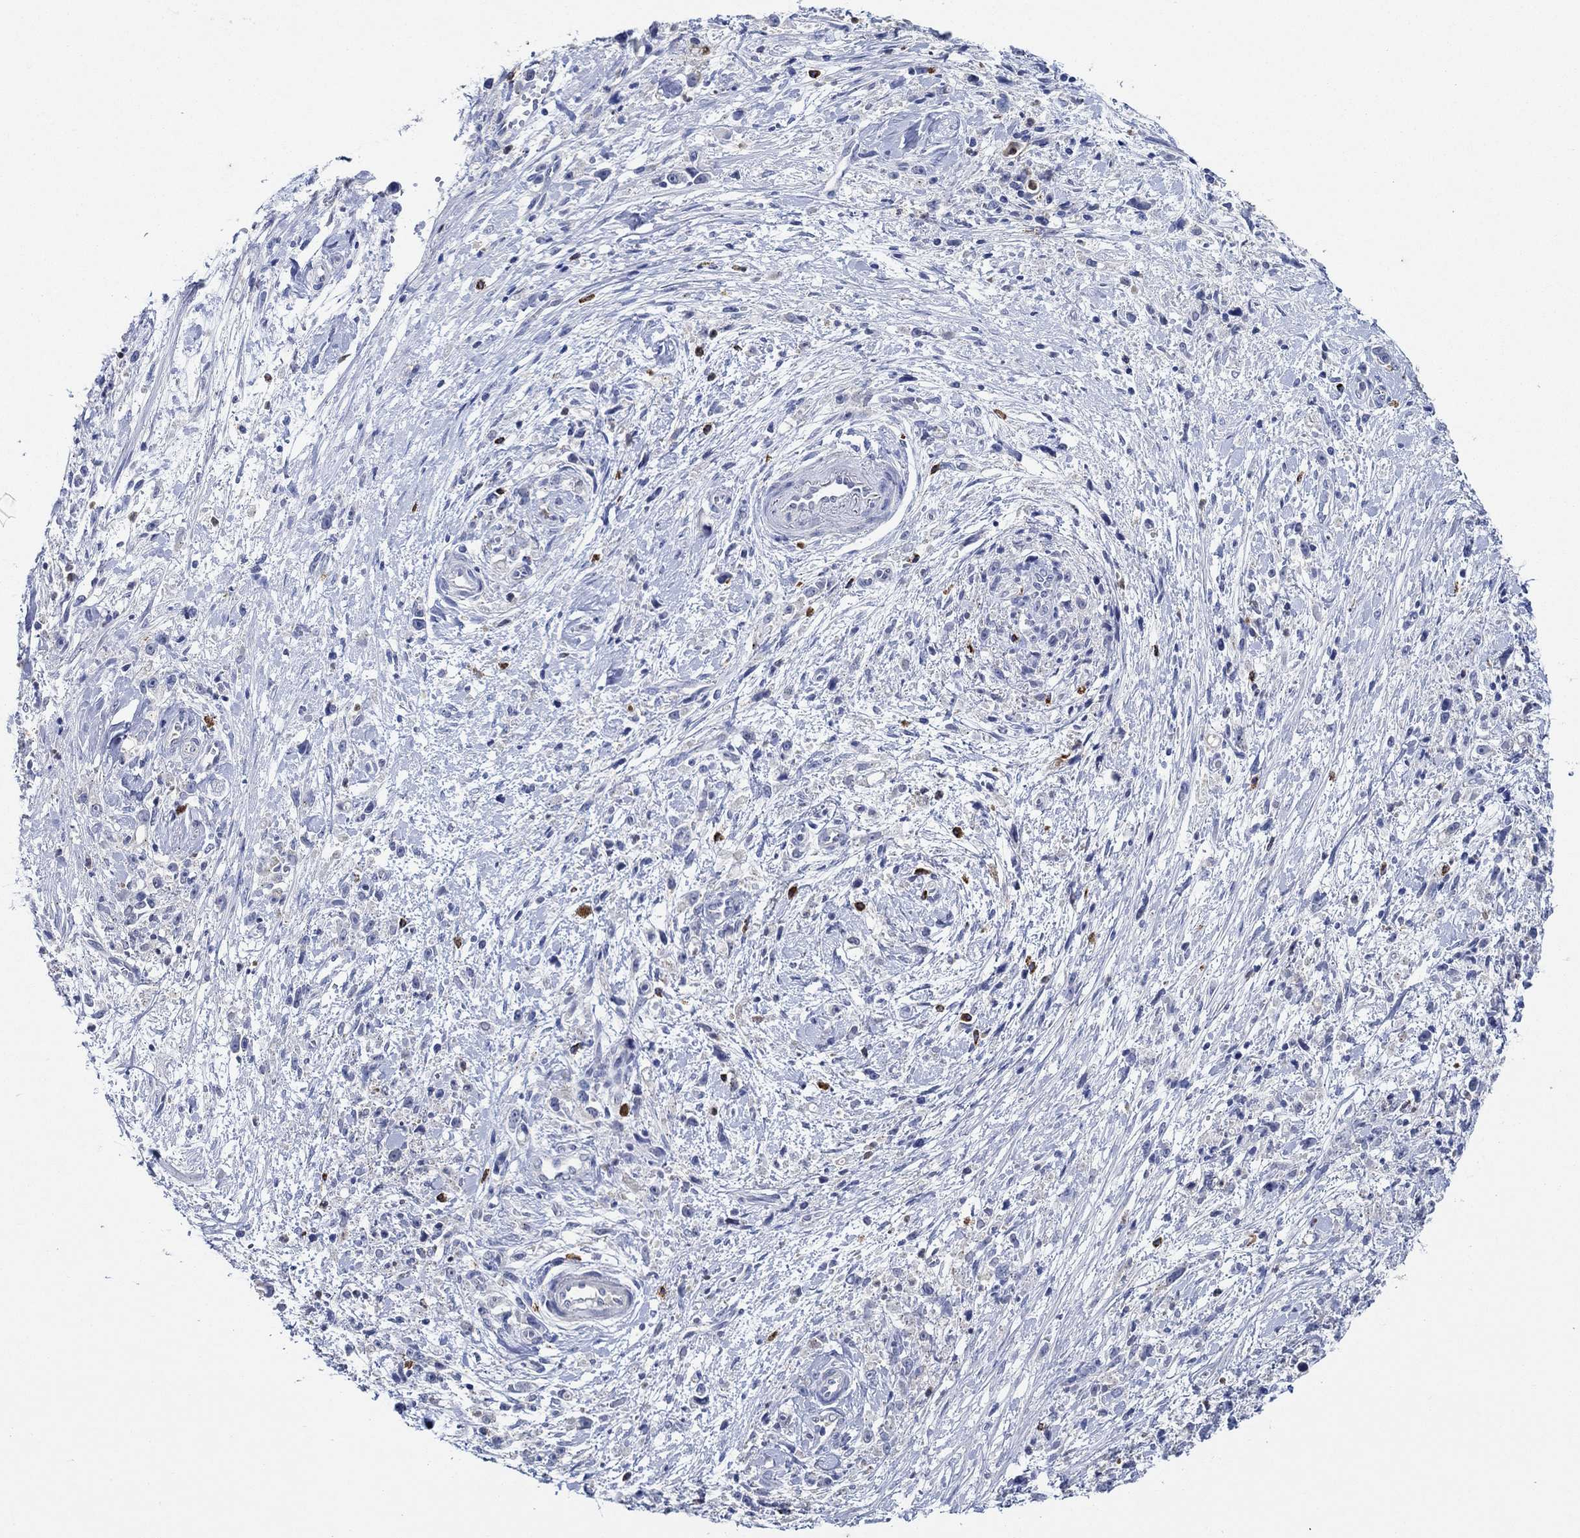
{"staining": {"intensity": "negative", "quantity": "none", "location": "none"}, "tissue": "stomach cancer", "cell_type": "Tumor cells", "image_type": "cancer", "snomed": [{"axis": "morphology", "description": "Adenocarcinoma, NOS"}, {"axis": "topography", "description": "Stomach"}], "caption": "IHC image of neoplastic tissue: stomach cancer (adenocarcinoma) stained with DAB (3,3'-diaminobenzidine) demonstrates no significant protein expression in tumor cells.", "gene": "CPM", "patient": {"sex": "female", "age": 59}}